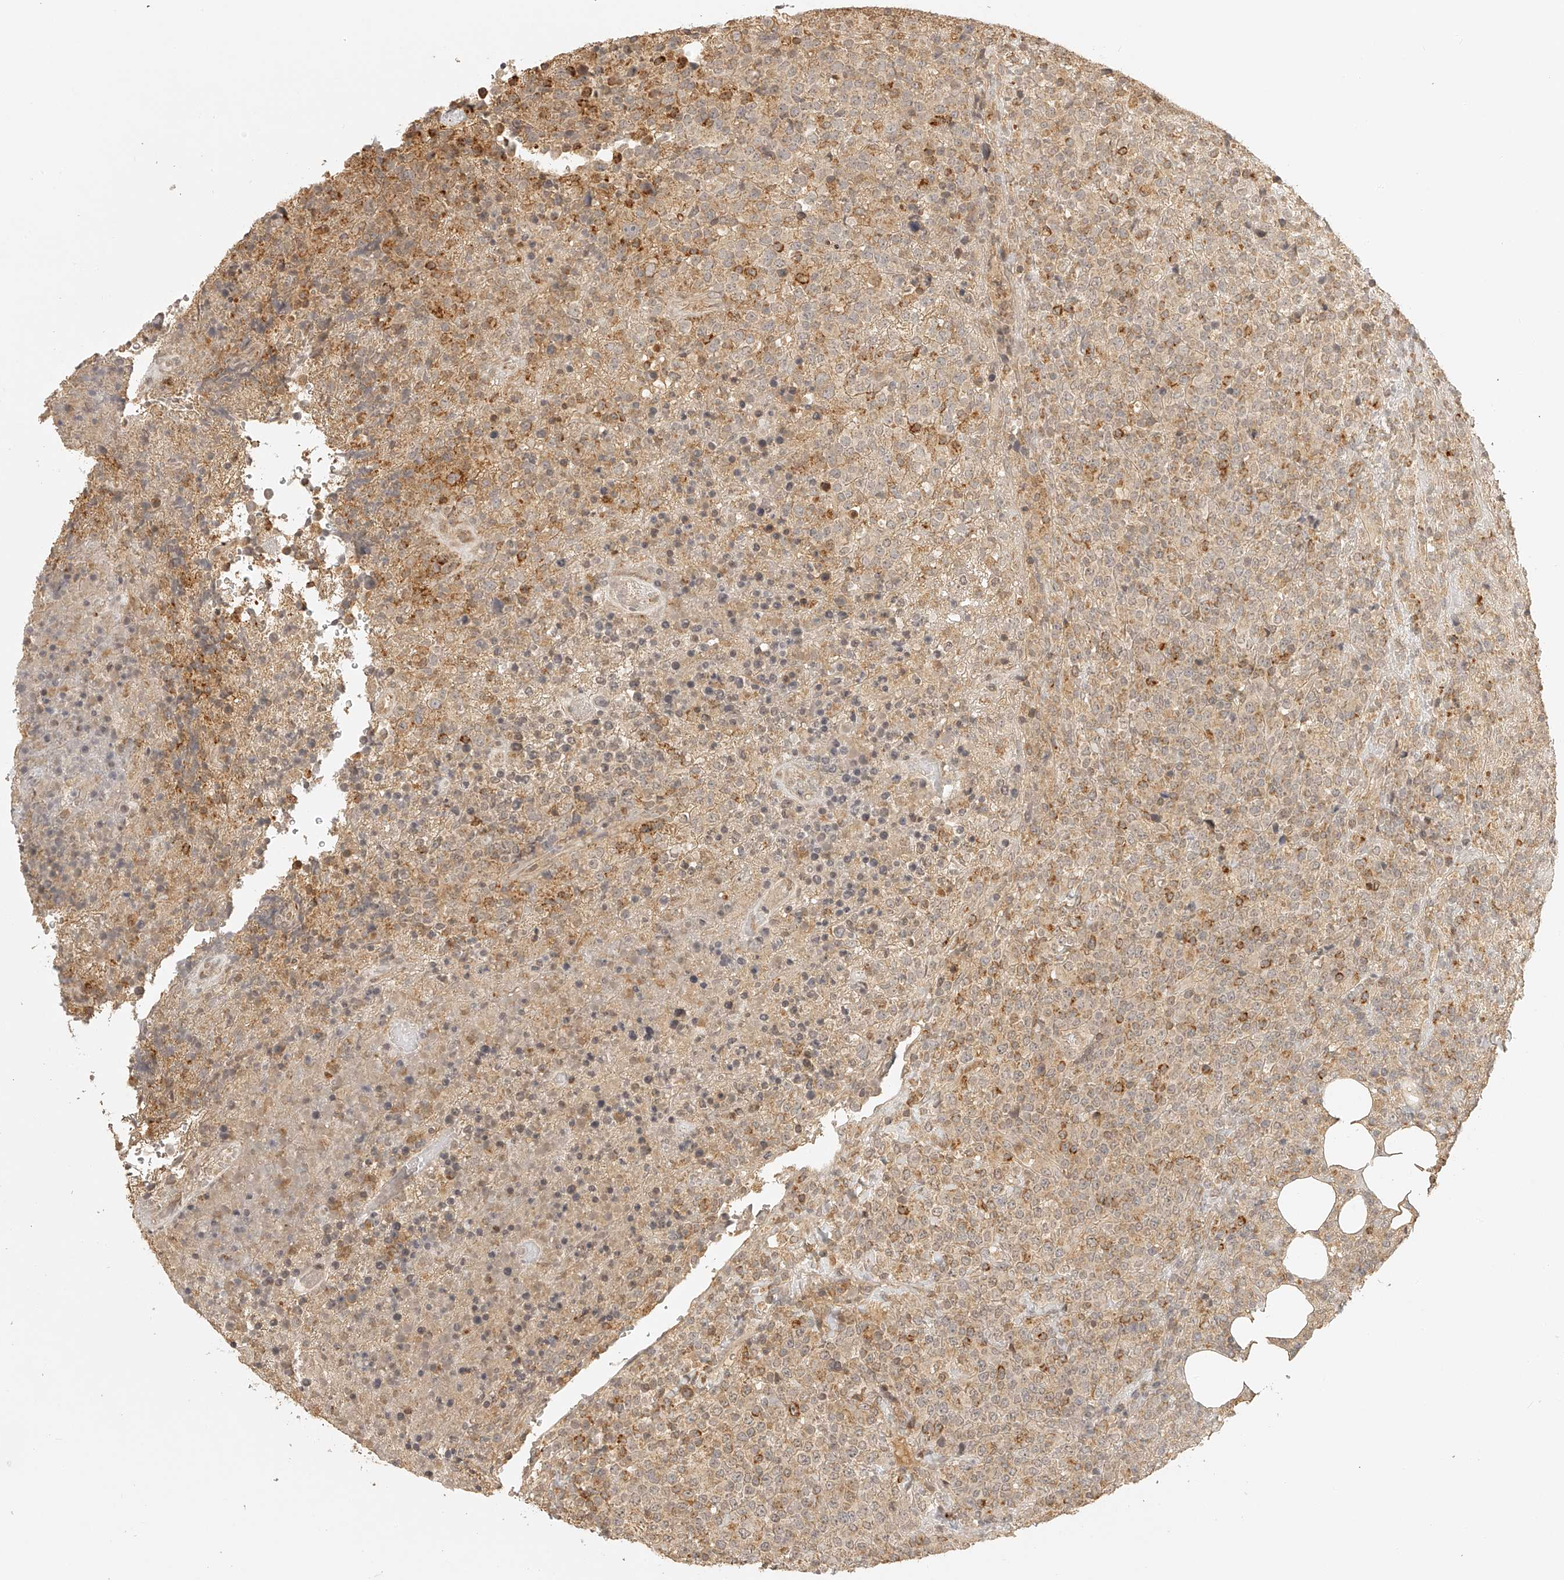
{"staining": {"intensity": "negative", "quantity": "none", "location": "none"}, "tissue": "lymphoma", "cell_type": "Tumor cells", "image_type": "cancer", "snomed": [{"axis": "morphology", "description": "Malignant lymphoma, non-Hodgkin's type, High grade"}, {"axis": "topography", "description": "Lymph node"}], "caption": "The photomicrograph reveals no staining of tumor cells in lymphoma.", "gene": "BCL2L11", "patient": {"sex": "male", "age": 13}}